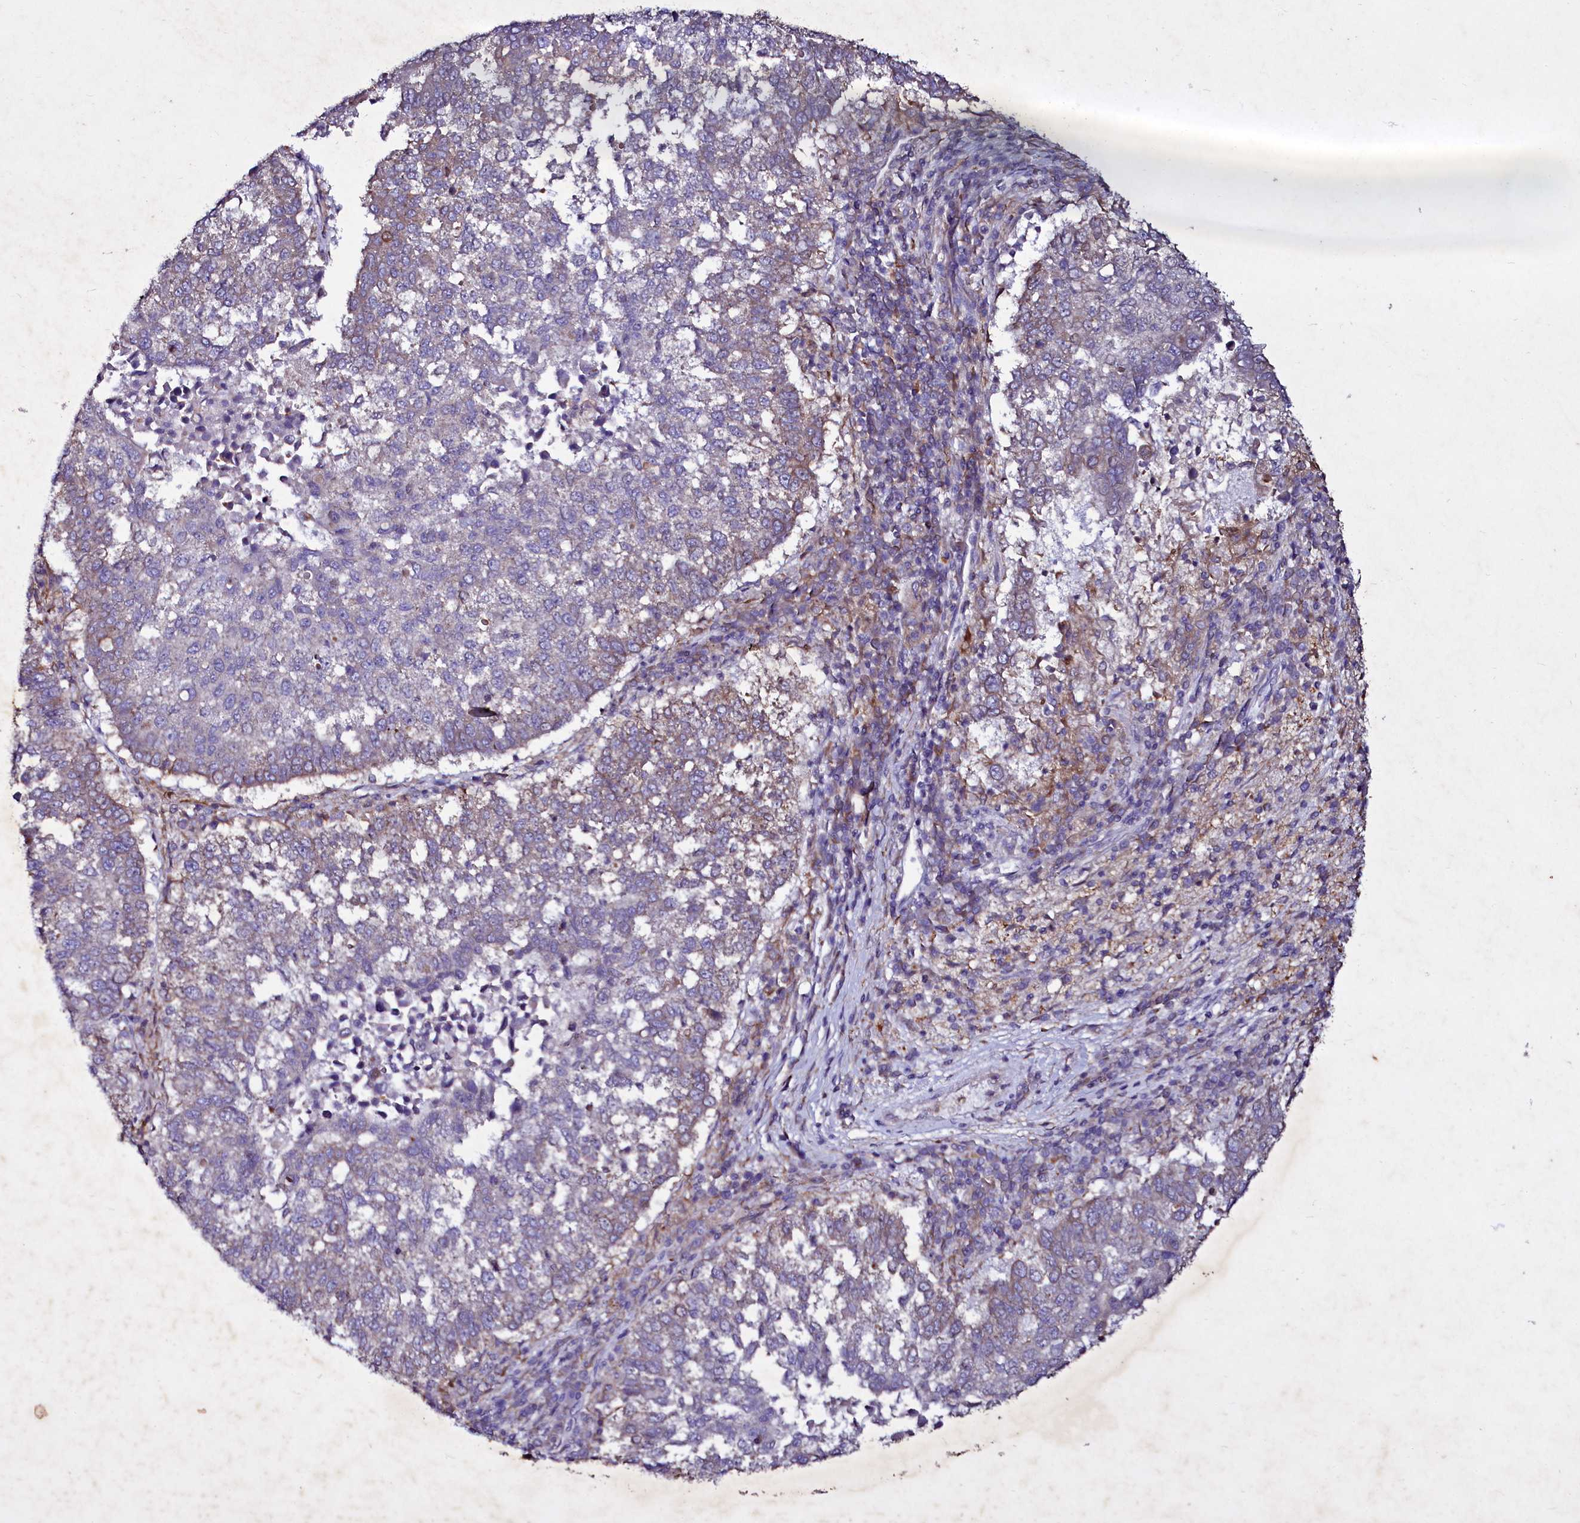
{"staining": {"intensity": "weak", "quantity": "<25%", "location": "cytoplasmic/membranous"}, "tissue": "lung cancer", "cell_type": "Tumor cells", "image_type": "cancer", "snomed": [{"axis": "morphology", "description": "Squamous cell carcinoma, NOS"}, {"axis": "topography", "description": "Lung"}], "caption": "Image shows no significant protein positivity in tumor cells of lung squamous cell carcinoma. The staining was performed using DAB (3,3'-diaminobenzidine) to visualize the protein expression in brown, while the nuclei were stained in blue with hematoxylin (Magnification: 20x).", "gene": "SELENOT", "patient": {"sex": "male", "age": 73}}